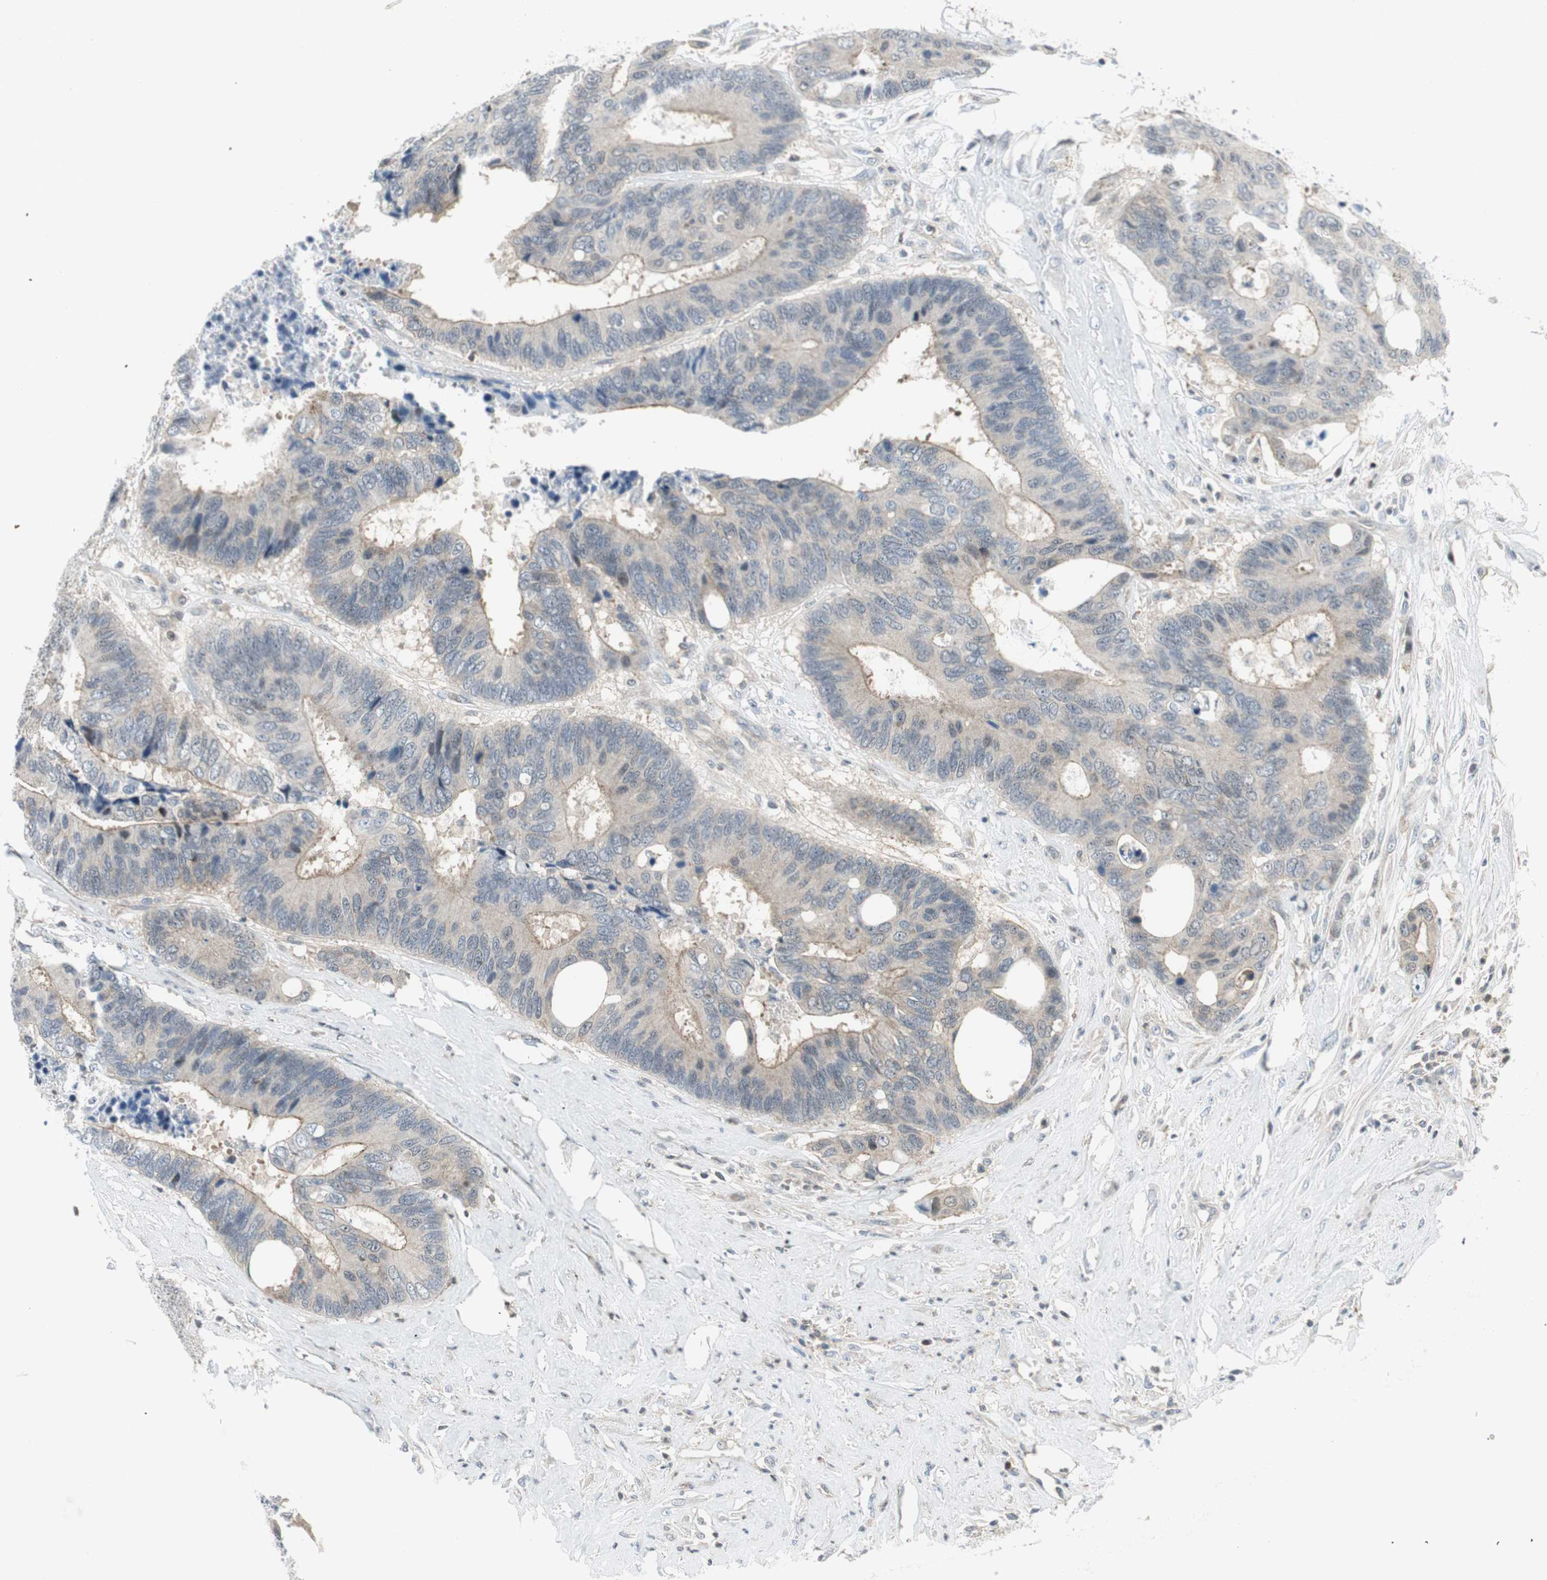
{"staining": {"intensity": "negative", "quantity": "none", "location": "none"}, "tissue": "colorectal cancer", "cell_type": "Tumor cells", "image_type": "cancer", "snomed": [{"axis": "morphology", "description": "Adenocarcinoma, NOS"}, {"axis": "topography", "description": "Rectum"}], "caption": "Histopathology image shows no protein staining in tumor cells of colorectal cancer tissue. (Brightfield microscopy of DAB IHC at high magnification).", "gene": "PPP1CA", "patient": {"sex": "male", "age": 55}}